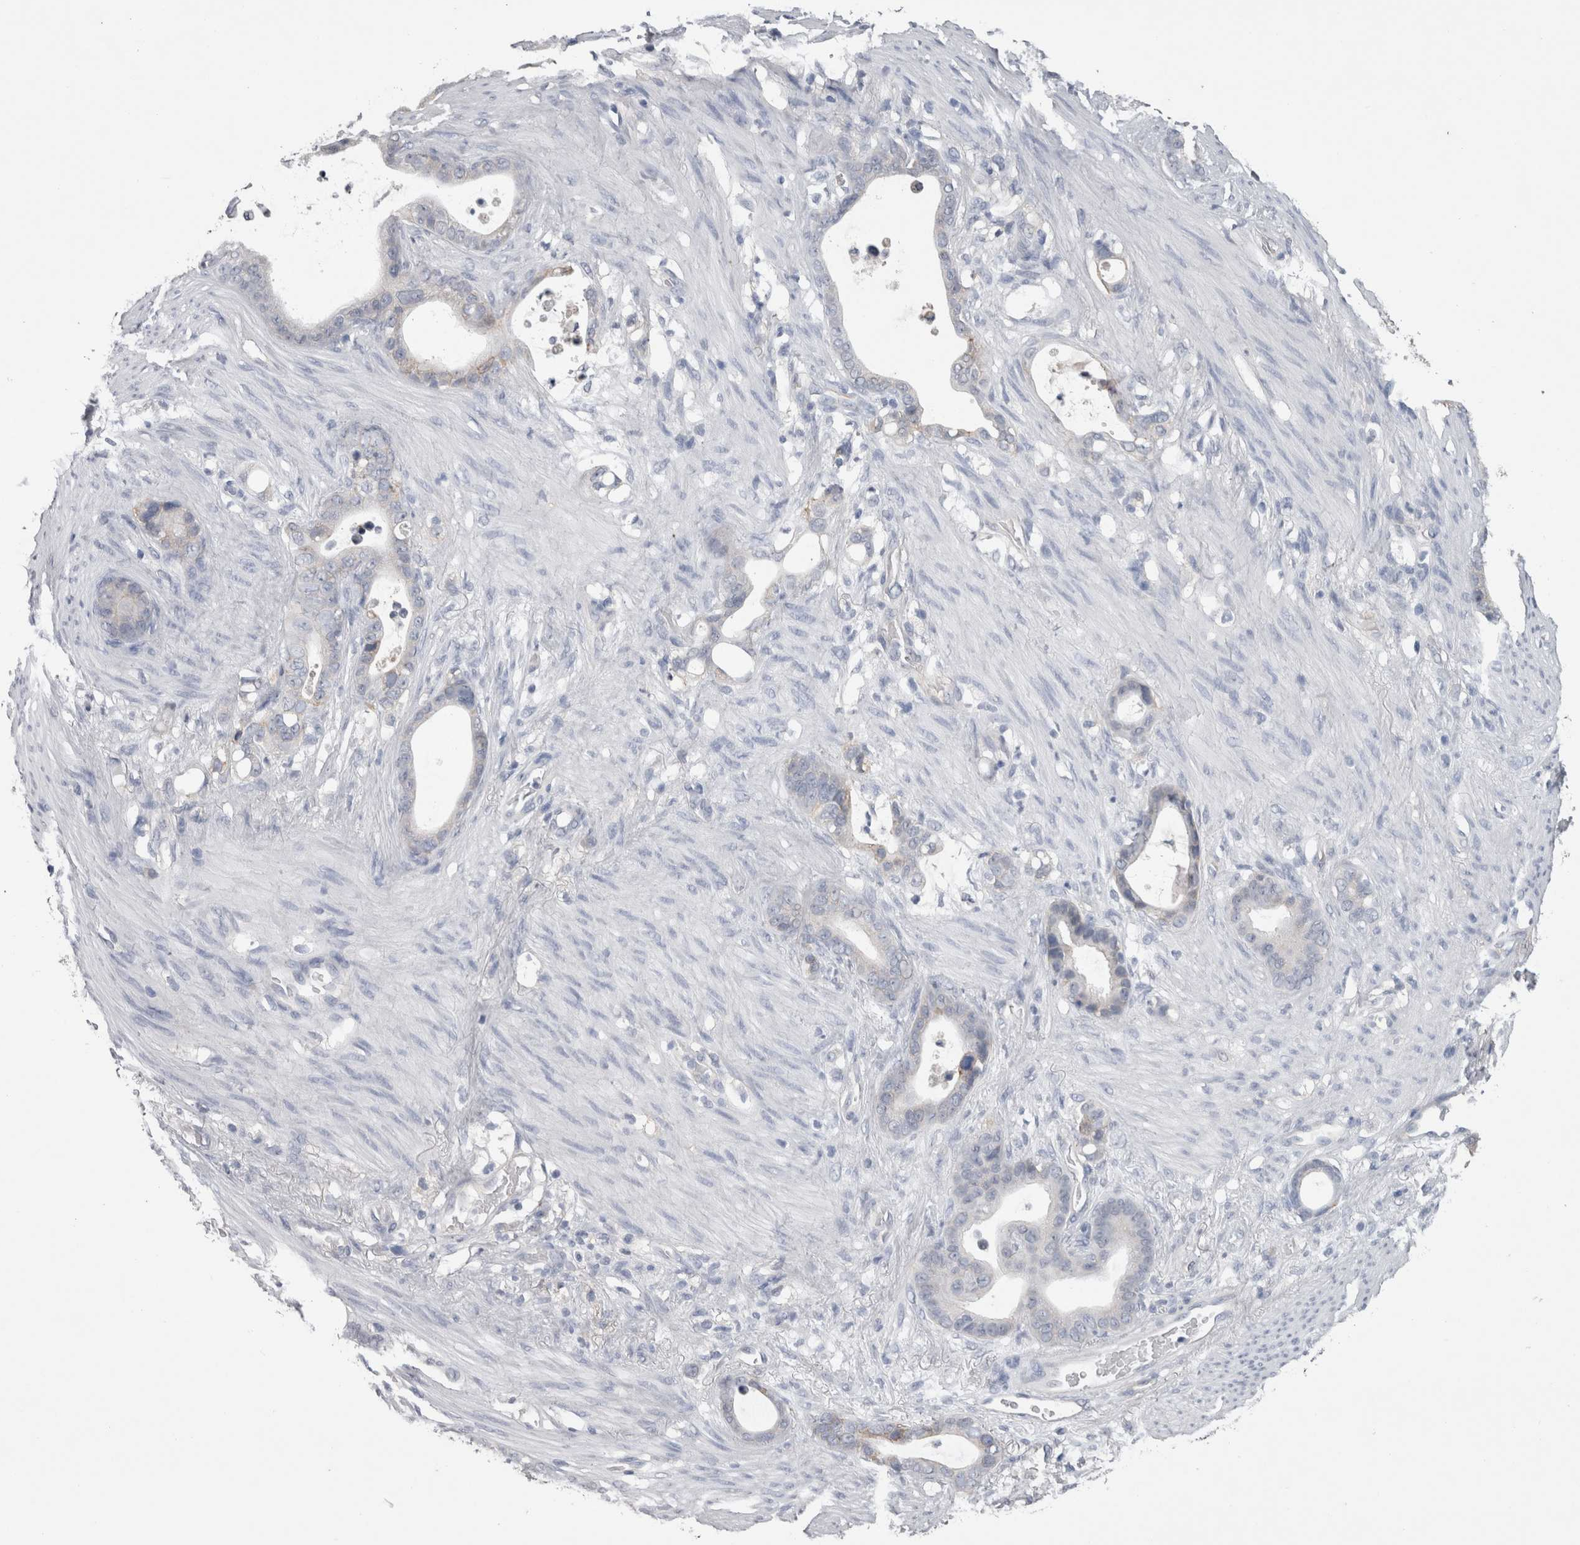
{"staining": {"intensity": "negative", "quantity": "none", "location": "none"}, "tissue": "stomach cancer", "cell_type": "Tumor cells", "image_type": "cancer", "snomed": [{"axis": "morphology", "description": "Adenocarcinoma, NOS"}, {"axis": "topography", "description": "Stomach"}], "caption": "This is an IHC photomicrograph of stomach cancer. There is no positivity in tumor cells.", "gene": "NECTIN2", "patient": {"sex": "female", "age": 75}}